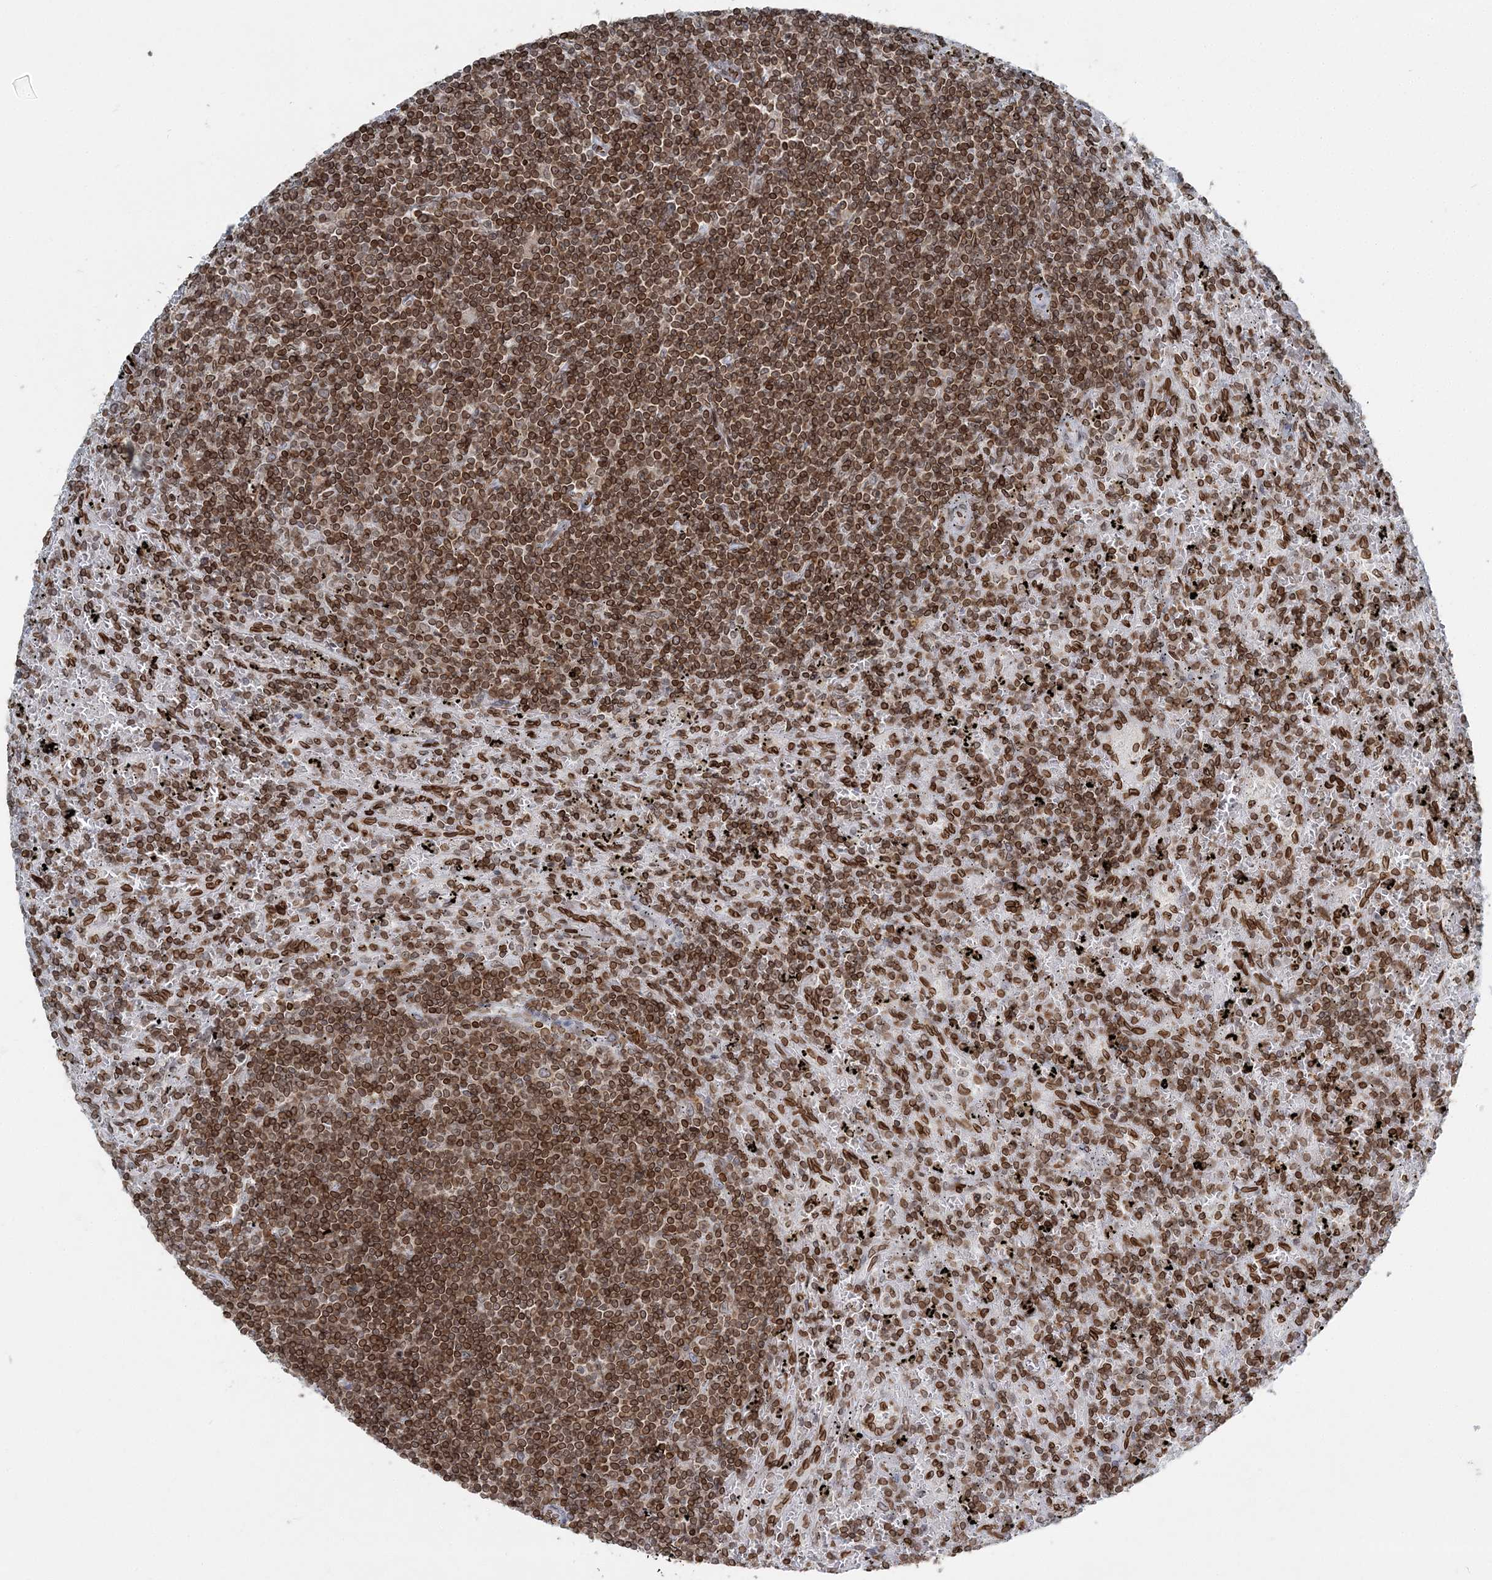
{"staining": {"intensity": "moderate", "quantity": ">75%", "location": "cytoplasmic/membranous,nuclear"}, "tissue": "lymphoma", "cell_type": "Tumor cells", "image_type": "cancer", "snomed": [{"axis": "morphology", "description": "Malignant lymphoma, non-Hodgkin's type, Low grade"}, {"axis": "topography", "description": "Spleen"}], "caption": "About >75% of tumor cells in low-grade malignant lymphoma, non-Hodgkin's type display moderate cytoplasmic/membranous and nuclear protein positivity as visualized by brown immunohistochemical staining.", "gene": "GJD4", "patient": {"sex": "male", "age": 76}}